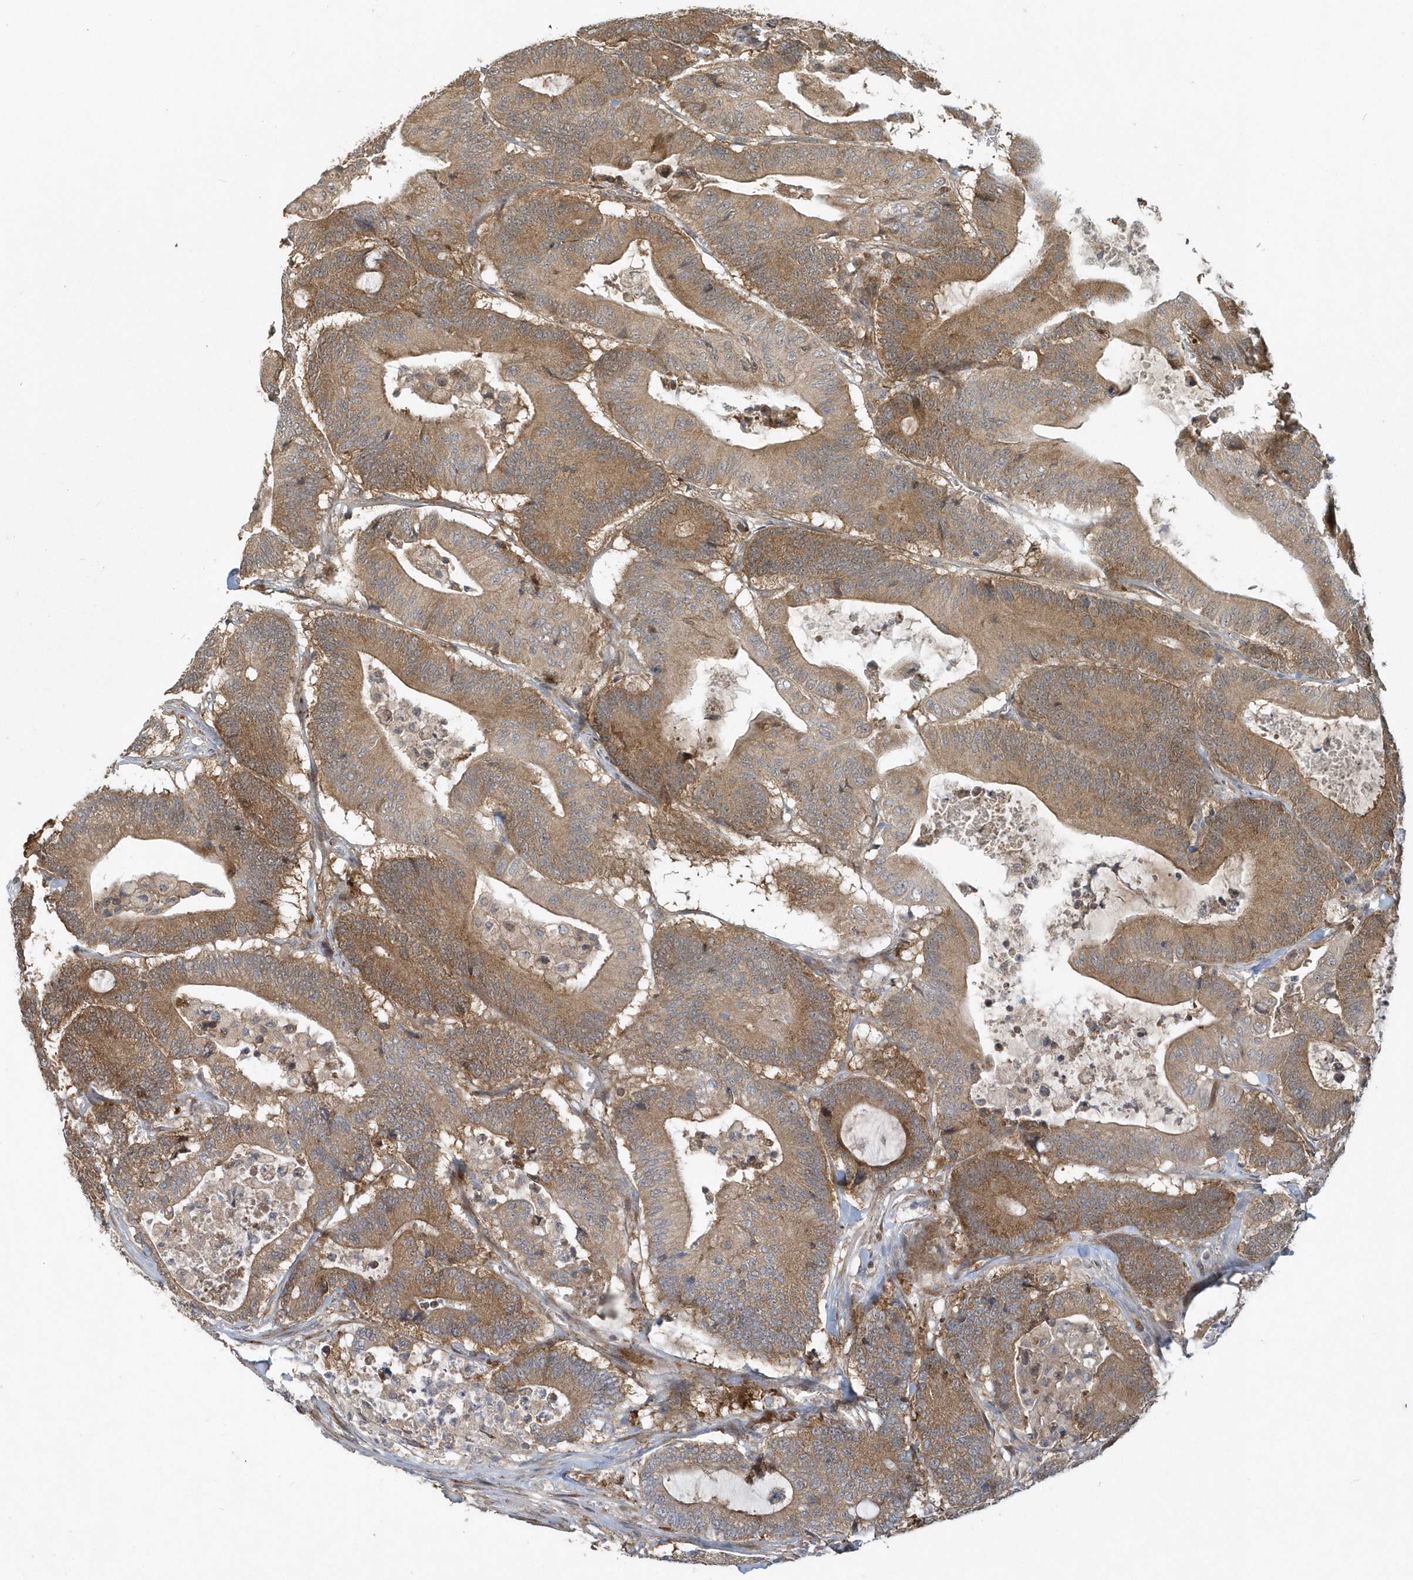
{"staining": {"intensity": "moderate", "quantity": ">75%", "location": "cytoplasmic/membranous"}, "tissue": "colorectal cancer", "cell_type": "Tumor cells", "image_type": "cancer", "snomed": [{"axis": "morphology", "description": "Adenocarcinoma, NOS"}, {"axis": "topography", "description": "Colon"}], "caption": "This is a histology image of immunohistochemistry staining of colorectal cancer, which shows moderate positivity in the cytoplasmic/membranous of tumor cells.", "gene": "THG1L", "patient": {"sex": "female", "age": 84}}